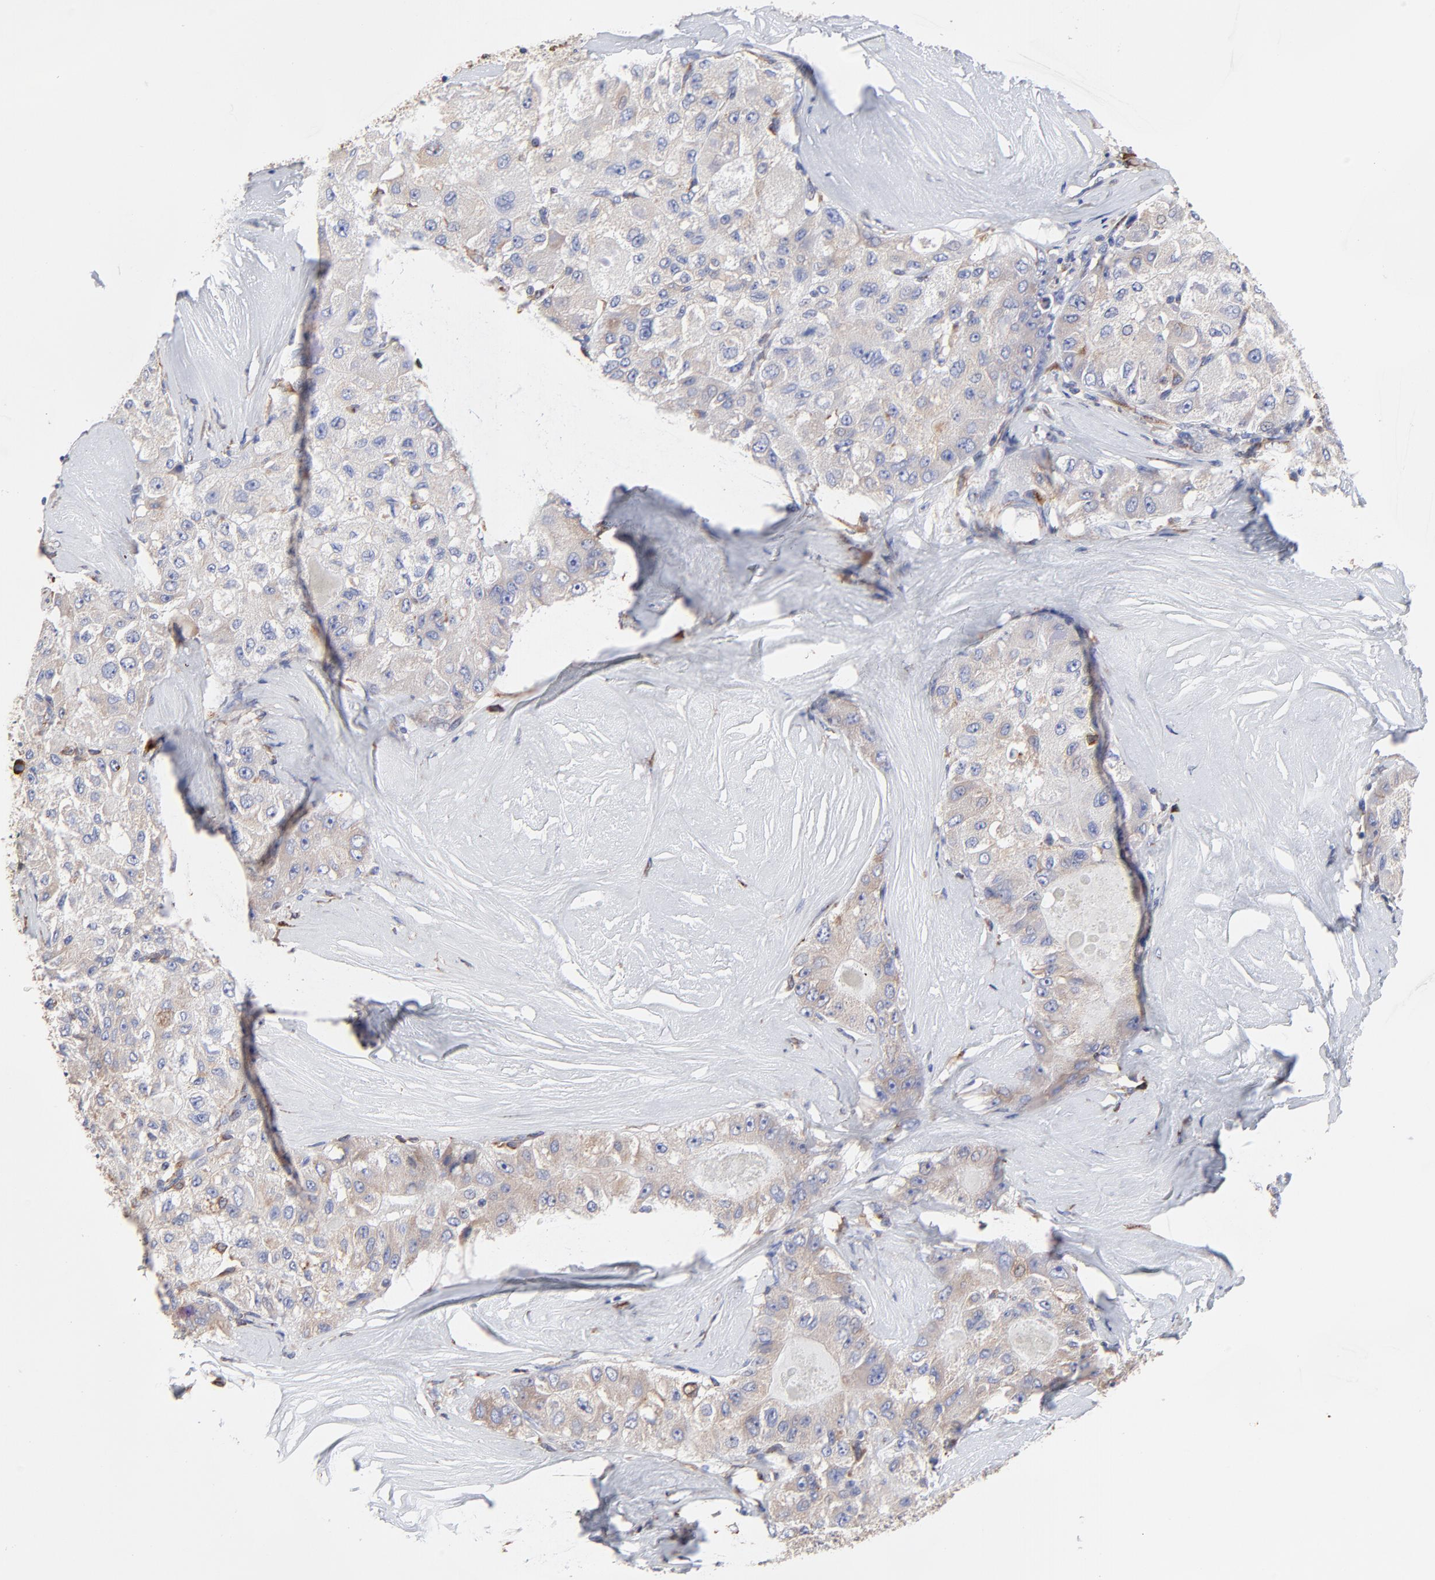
{"staining": {"intensity": "weak", "quantity": ">75%", "location": "cytoplasmic/membranous"}, "tissue": "liver cancer", "cell_type": "Tumor cells", "image_type": "cancer", "snomed": [{"axis": "morphology", "description": "Carcinoma, Hepatocellular, NOS"}, {"axis": "topography", "description": "Liver"}], "caption": "Liver cancer stained for a protein (brown) demonstrates weak cytoplasmic/membranous positive staining in approximately >75% of tumor cells.", "gene": "LMAN1", "patient": {"sex": "male", "age": 80}}